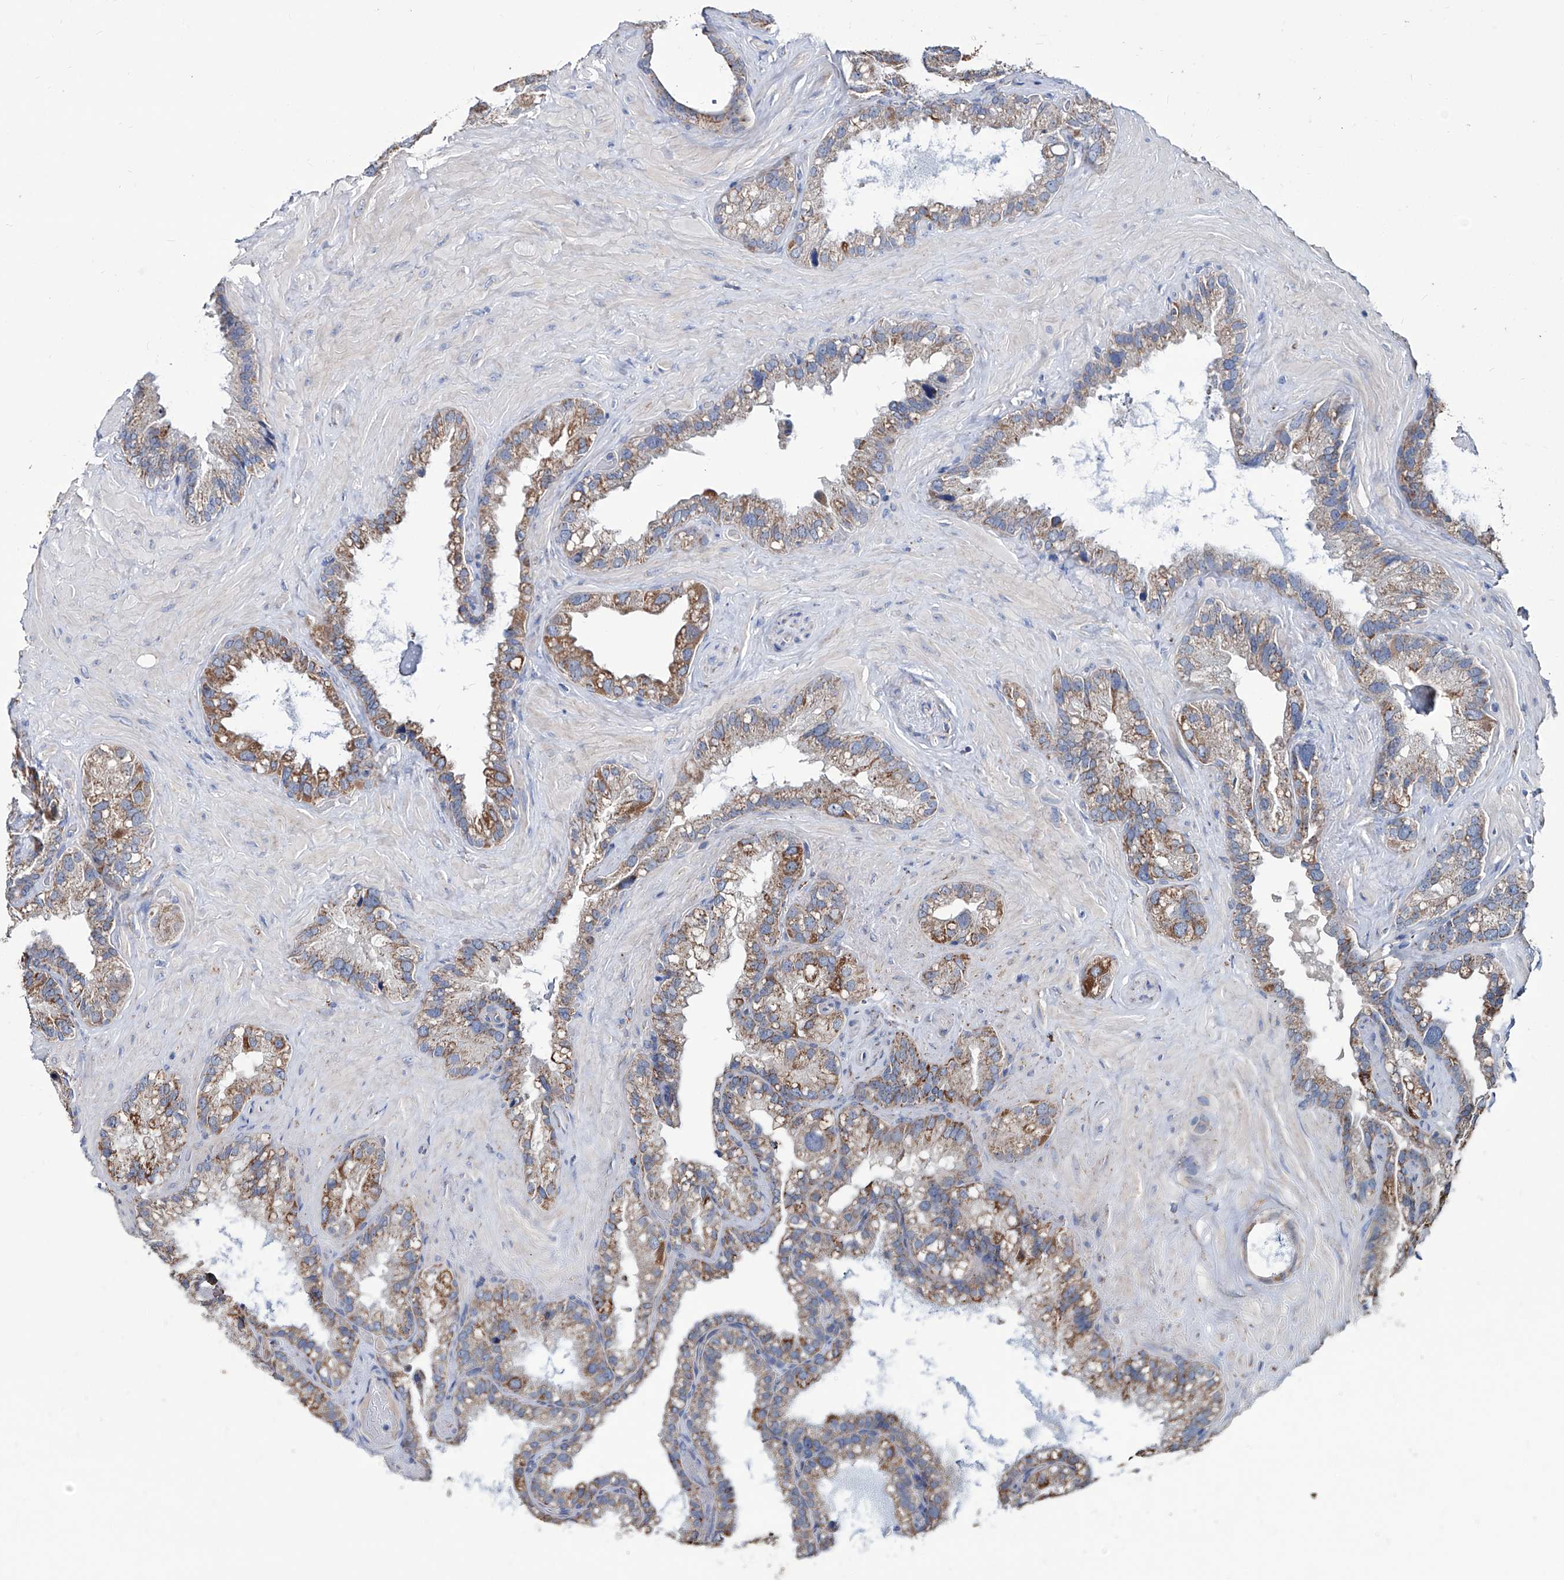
{"staining": {"intensity": "moderate", "quantity": ">75%", "location": "cytoplasmic/membranous"}, "tissue": "seminal vesicle", "cell_type": "Glandular cells", "image_type": "normal", "snomed": [{"axis": "morphology", "description": "Normal tissue, NOS"}, {"axis": "topography", "description": "Prostate"}, {"axis": "topography", "description": "Seminal veicle"}], "caption": "Approximately >75% of glandular cells in normal human seminal vesicle display moderate cytoplasmic/membranous protein positivity as visualized by brown immunohistochemical staining.", "gene": "NHS", "patient": {"sex": "male", "age": 68}}